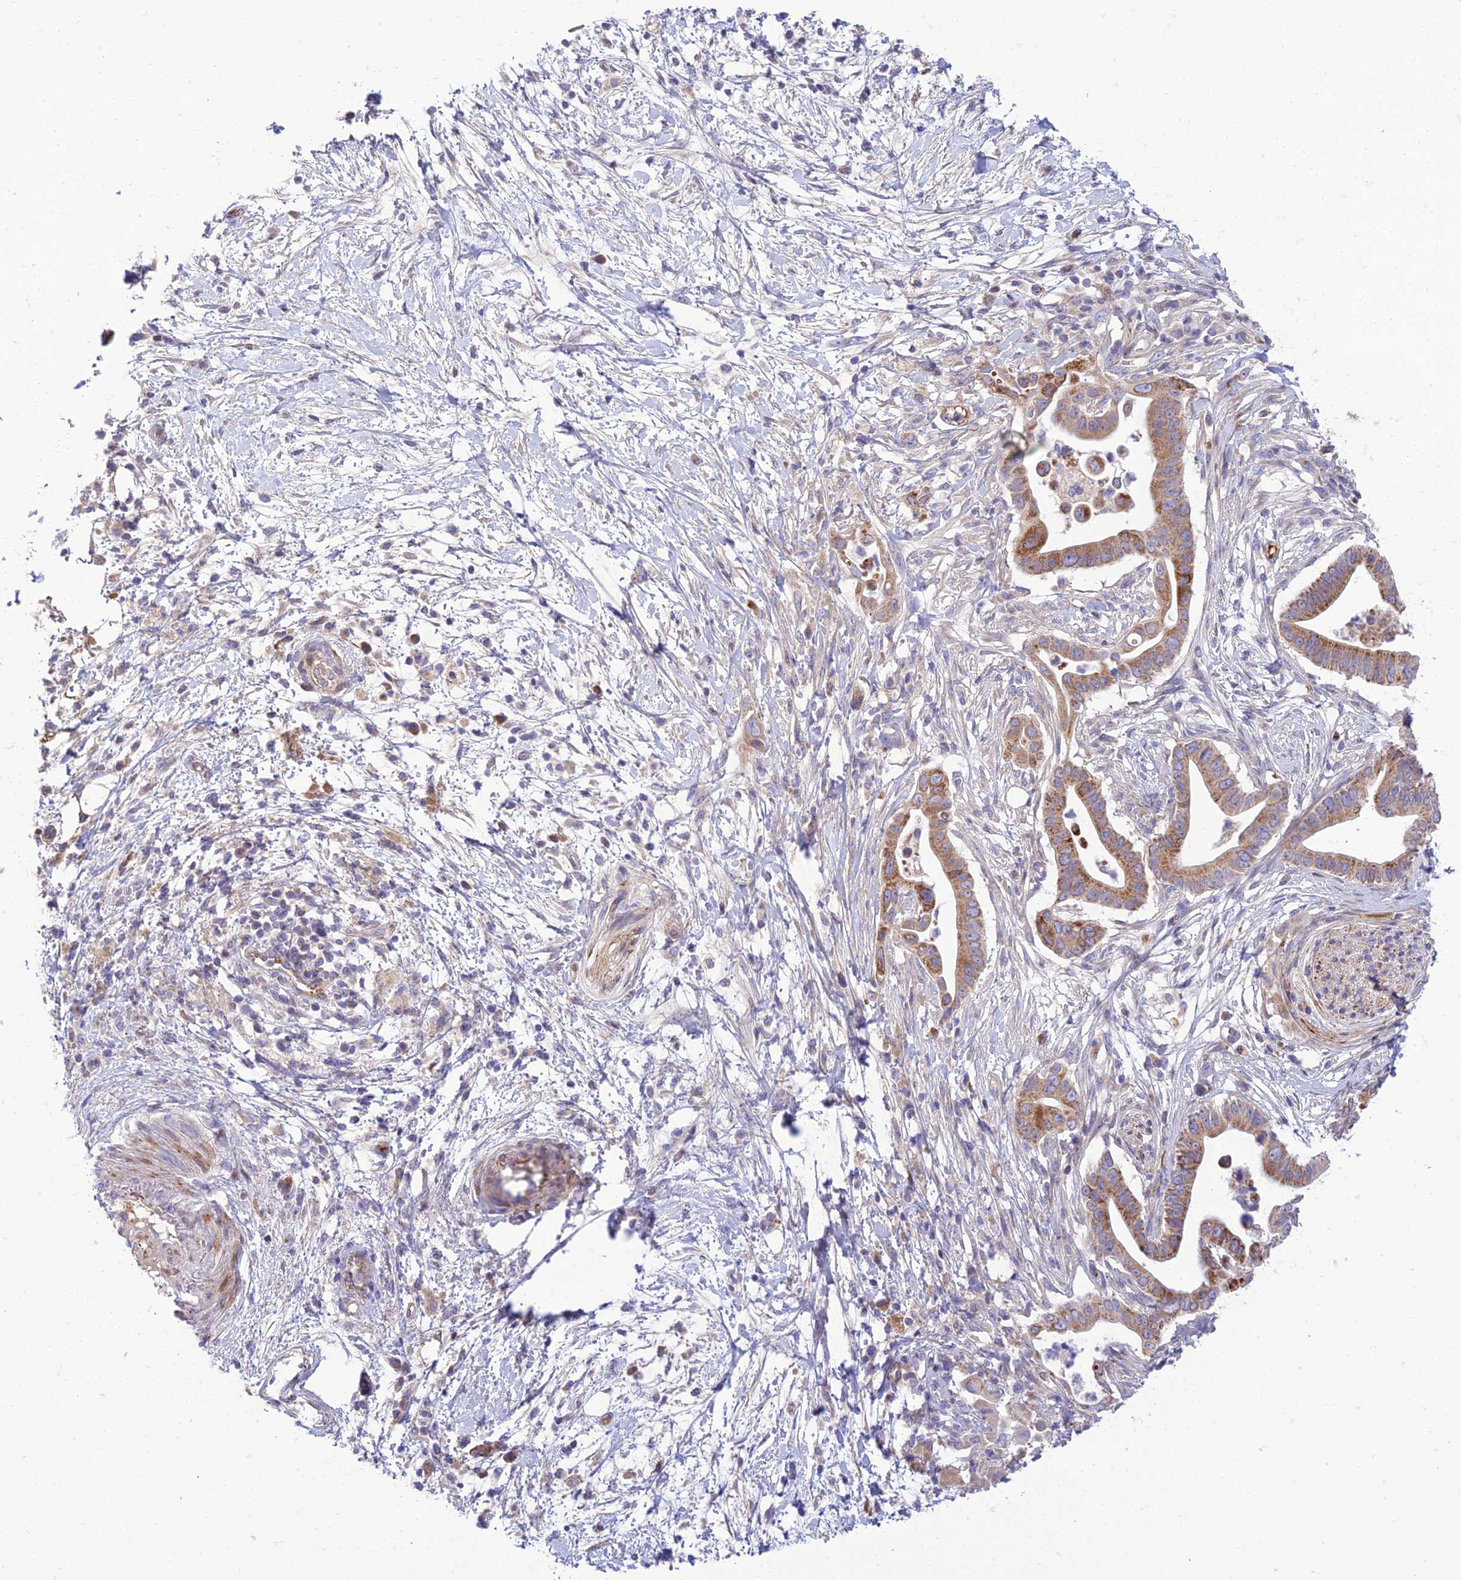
{"staining": {"intensity": "moderate", "quantity": ">75%", "location": "cytoplasmic/membranous"}, "tissue": "pancreatic cancer", "cell_type": "Tumor cells", "image_type": "cancer", "snomed": [{"axis": "morphology", "description": "Adenocarcinoma, NOS"}, {"axis": "topography", "description": "Pancreas"}], "caption": "Human pancreatic cancer (adenocarcinoma) stained for a protein (brown) reveals moderate cytoplasmic/membranous positive positivity in approximately >75% of tumor cells.", "gene": "SEL1L3", "patient": {"sex": "male", "age": 68}}